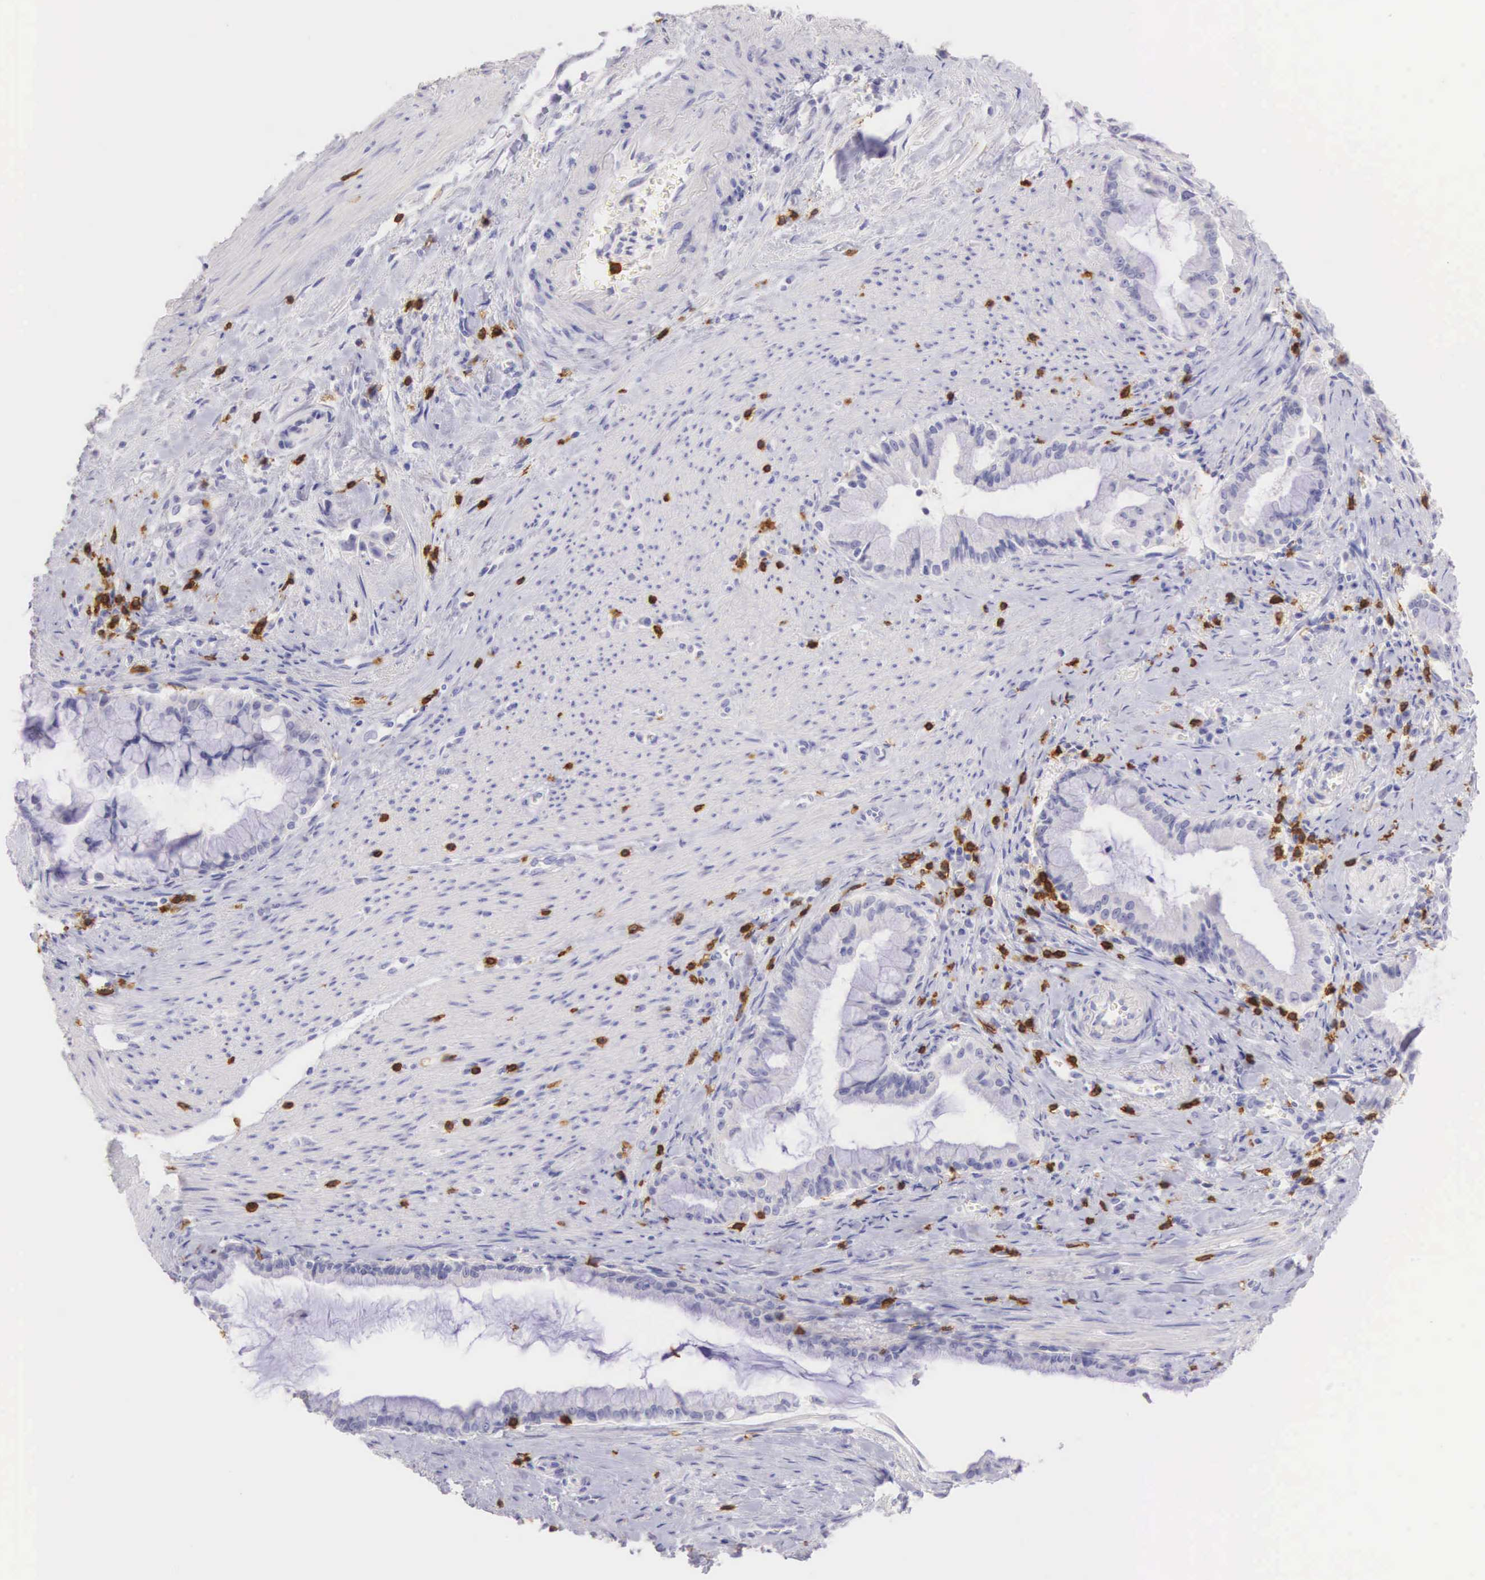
{"staining": {"intensity": "negative", "quantity": "none", "location": "none"}, "tissue": "pancreatic cancer", "cell_type": "Tumor cells", "image_type": "cancer", "snomed": [{"axis": "morphology", "description": "Adenocarcinoma, NOS"}, {"axis": "topography", "description": "Pancreas"}], "caption": "Pancreatic adenocarcinoma was stained to show a protein in brown. There is no significant expression in tumor cells. The staining is performed using DAB brown chromogen with nuclei counter-stained in using hematoxylin.", "gene": "CD3E", "patient": {"sex": "male", "age": 59}}